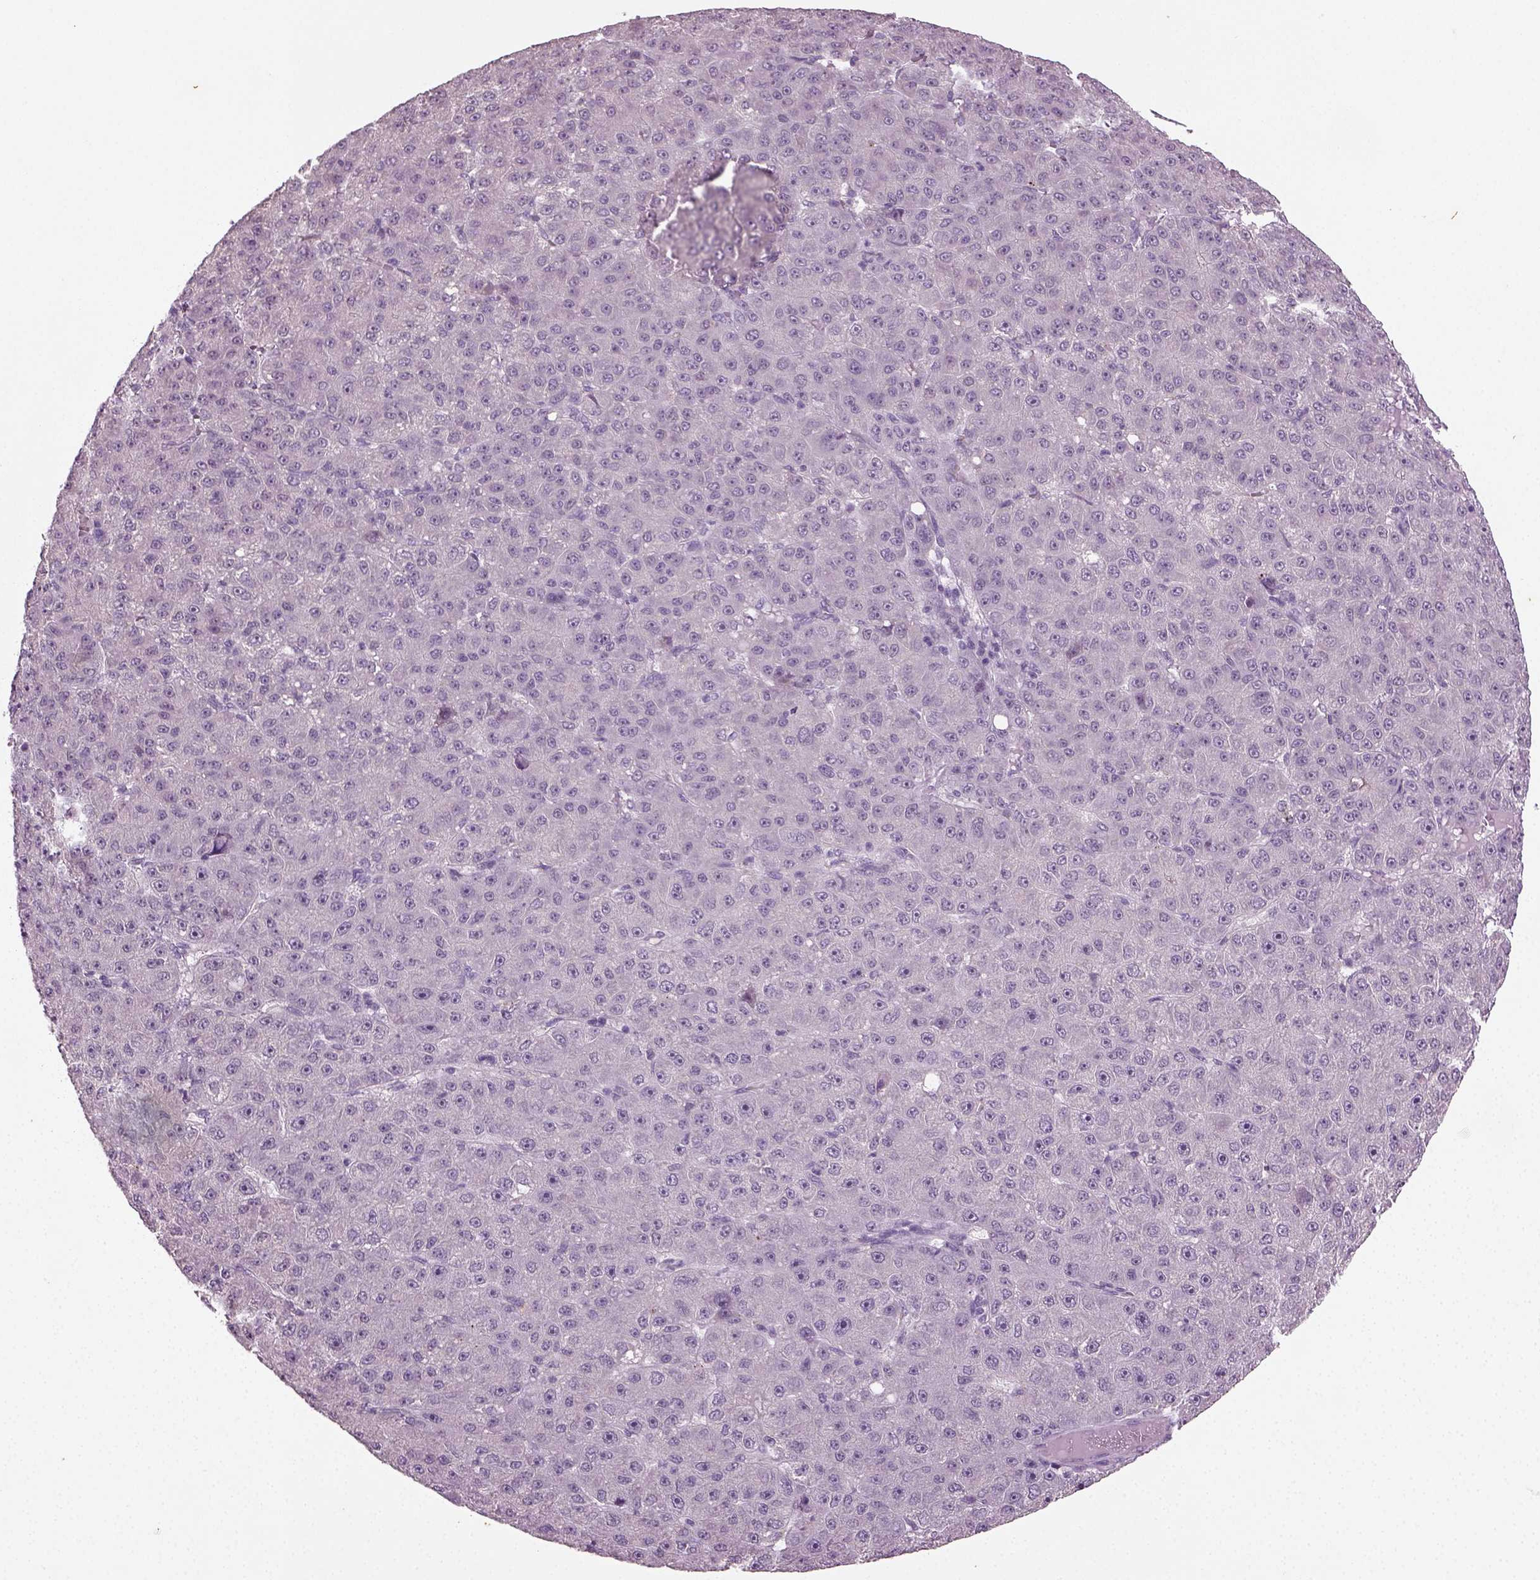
{"staining": {"intensity": "negative", "quantity": "none", "location": "none"}, "tissue": "liver cancer", "cell_type": "Tumor cells", "image_type": "cancer", "snomed": [{"axis": "morphology", "description": "Carcinoma, Hepatocellular, NOS"}, {"axis": "topography", "description": "Liver"}], "caption": "This is an immunohistochemistry image of human liver cancer. There is no staining in tumor cells.", "gene": "SYNGAP1", "patient": {"sex": "male", "age": 67}}